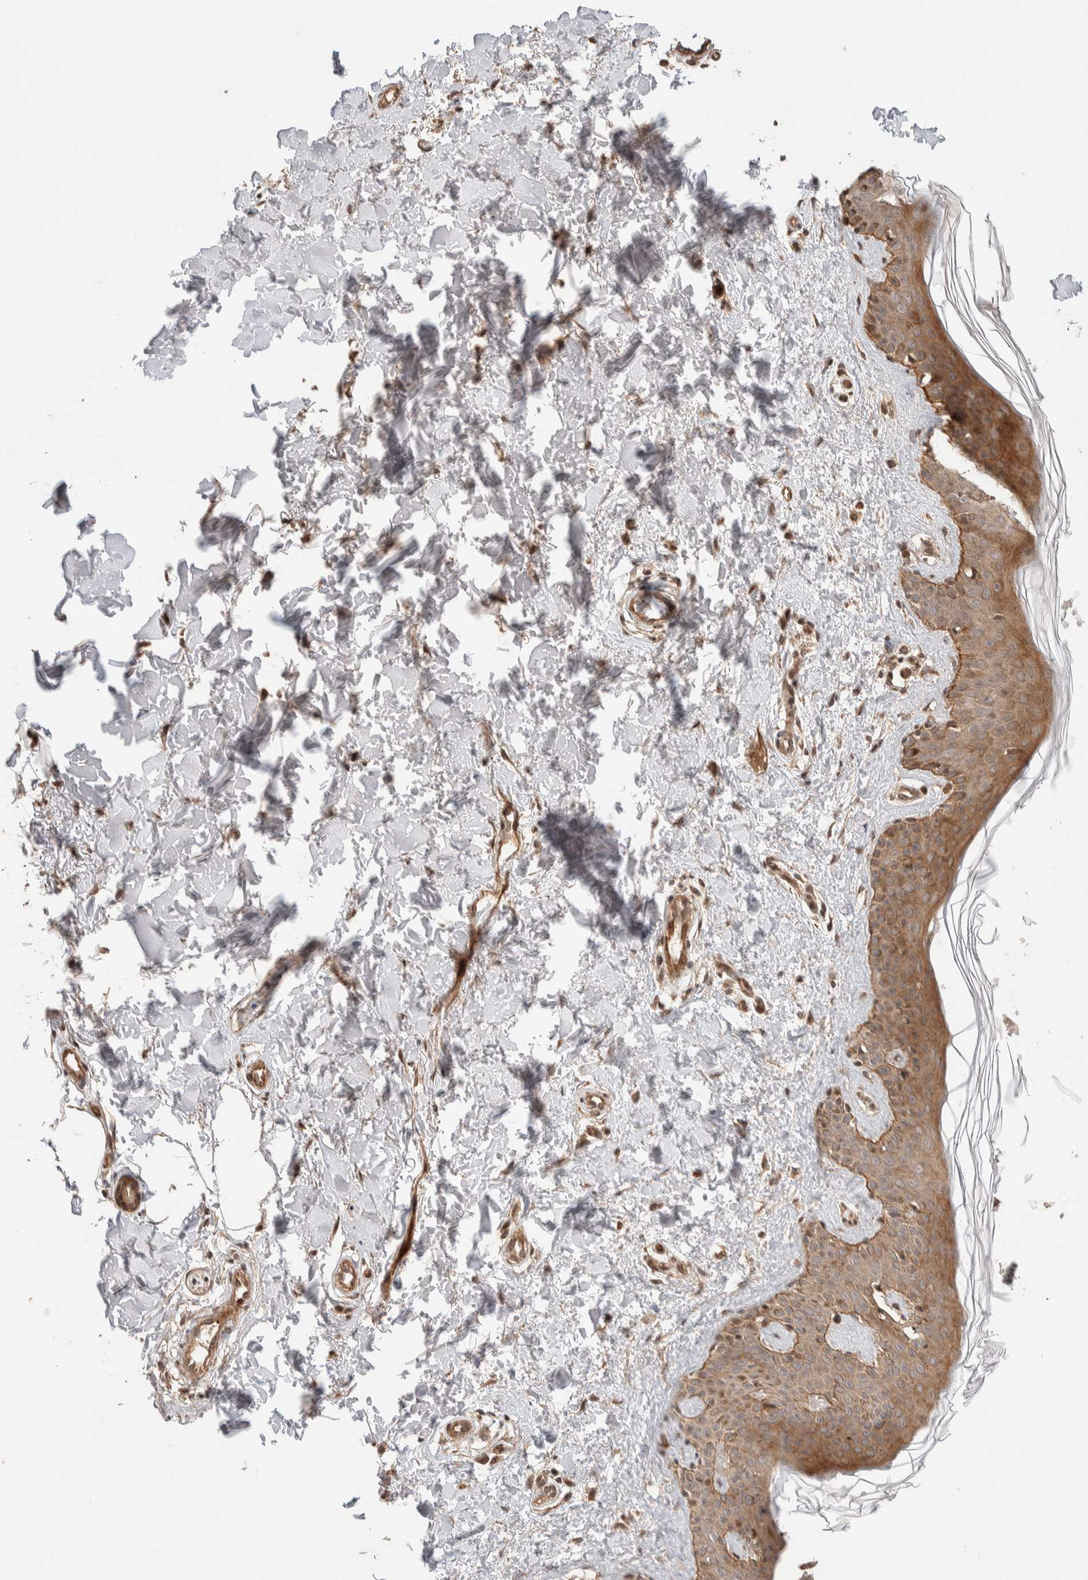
{"staining": {"intensity": "moderate", "quantity": ">75%", "location": "cytoplasmic/membranous"}, "tissue": "skin", "cell_type": "Fibroblasts", "image_type": "normal", "snomed": [{"axis": "morphology", "description": "Normal tissue, NOS"}, {"axis": "topography", "description": "Skin"}], "caption": "Moderate cytoplasmic/membranous staining is appreciated in approximately >75% of fibroblasts in benign skin.", "gene": "PRDM15", "patient": {"sex": "male", "age": 67}}